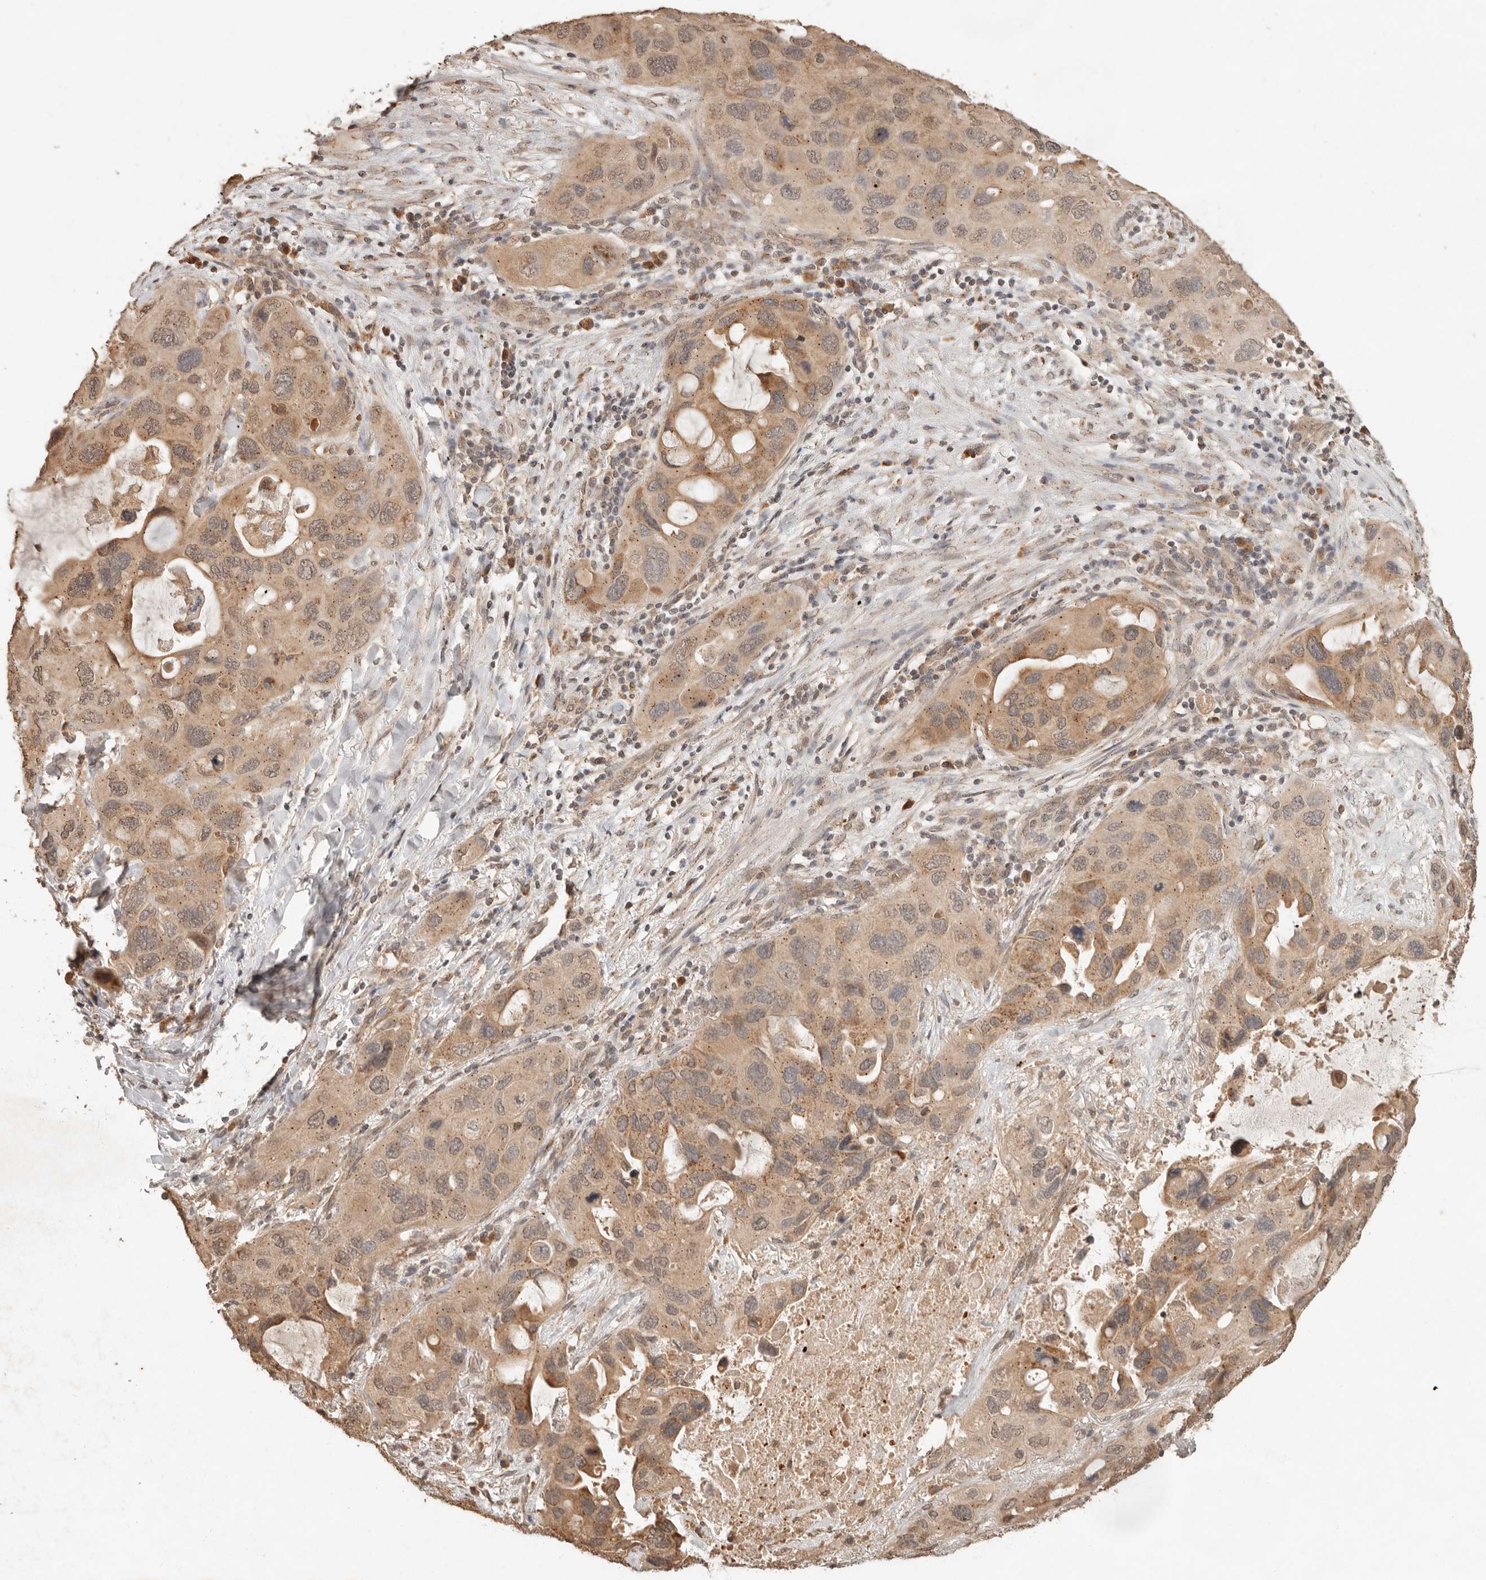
{"staining": {"intensity": "moderate", "quantity": ">75%", "location": "cytoplasmic/membranous"}, "tissue": "lung cancer", "cell_type": "Tumor cells", "image_type": "cancer", "snomed": [{"axis": "morphology", "description": "Squamous cell carcinoma, NOS"}, {"axis": "topography", "description": "Lung"}], "caption": "DAB immunohistochemical staining of human lung cancer displays moderate cytoplasmic/membranous protein positivity in approximately >75% of tumor cells. The protein is shown in brown color, while the nuclei are stained blue.", "gene": "LMO4", "patient": {"sex": "female", "age": 73}}